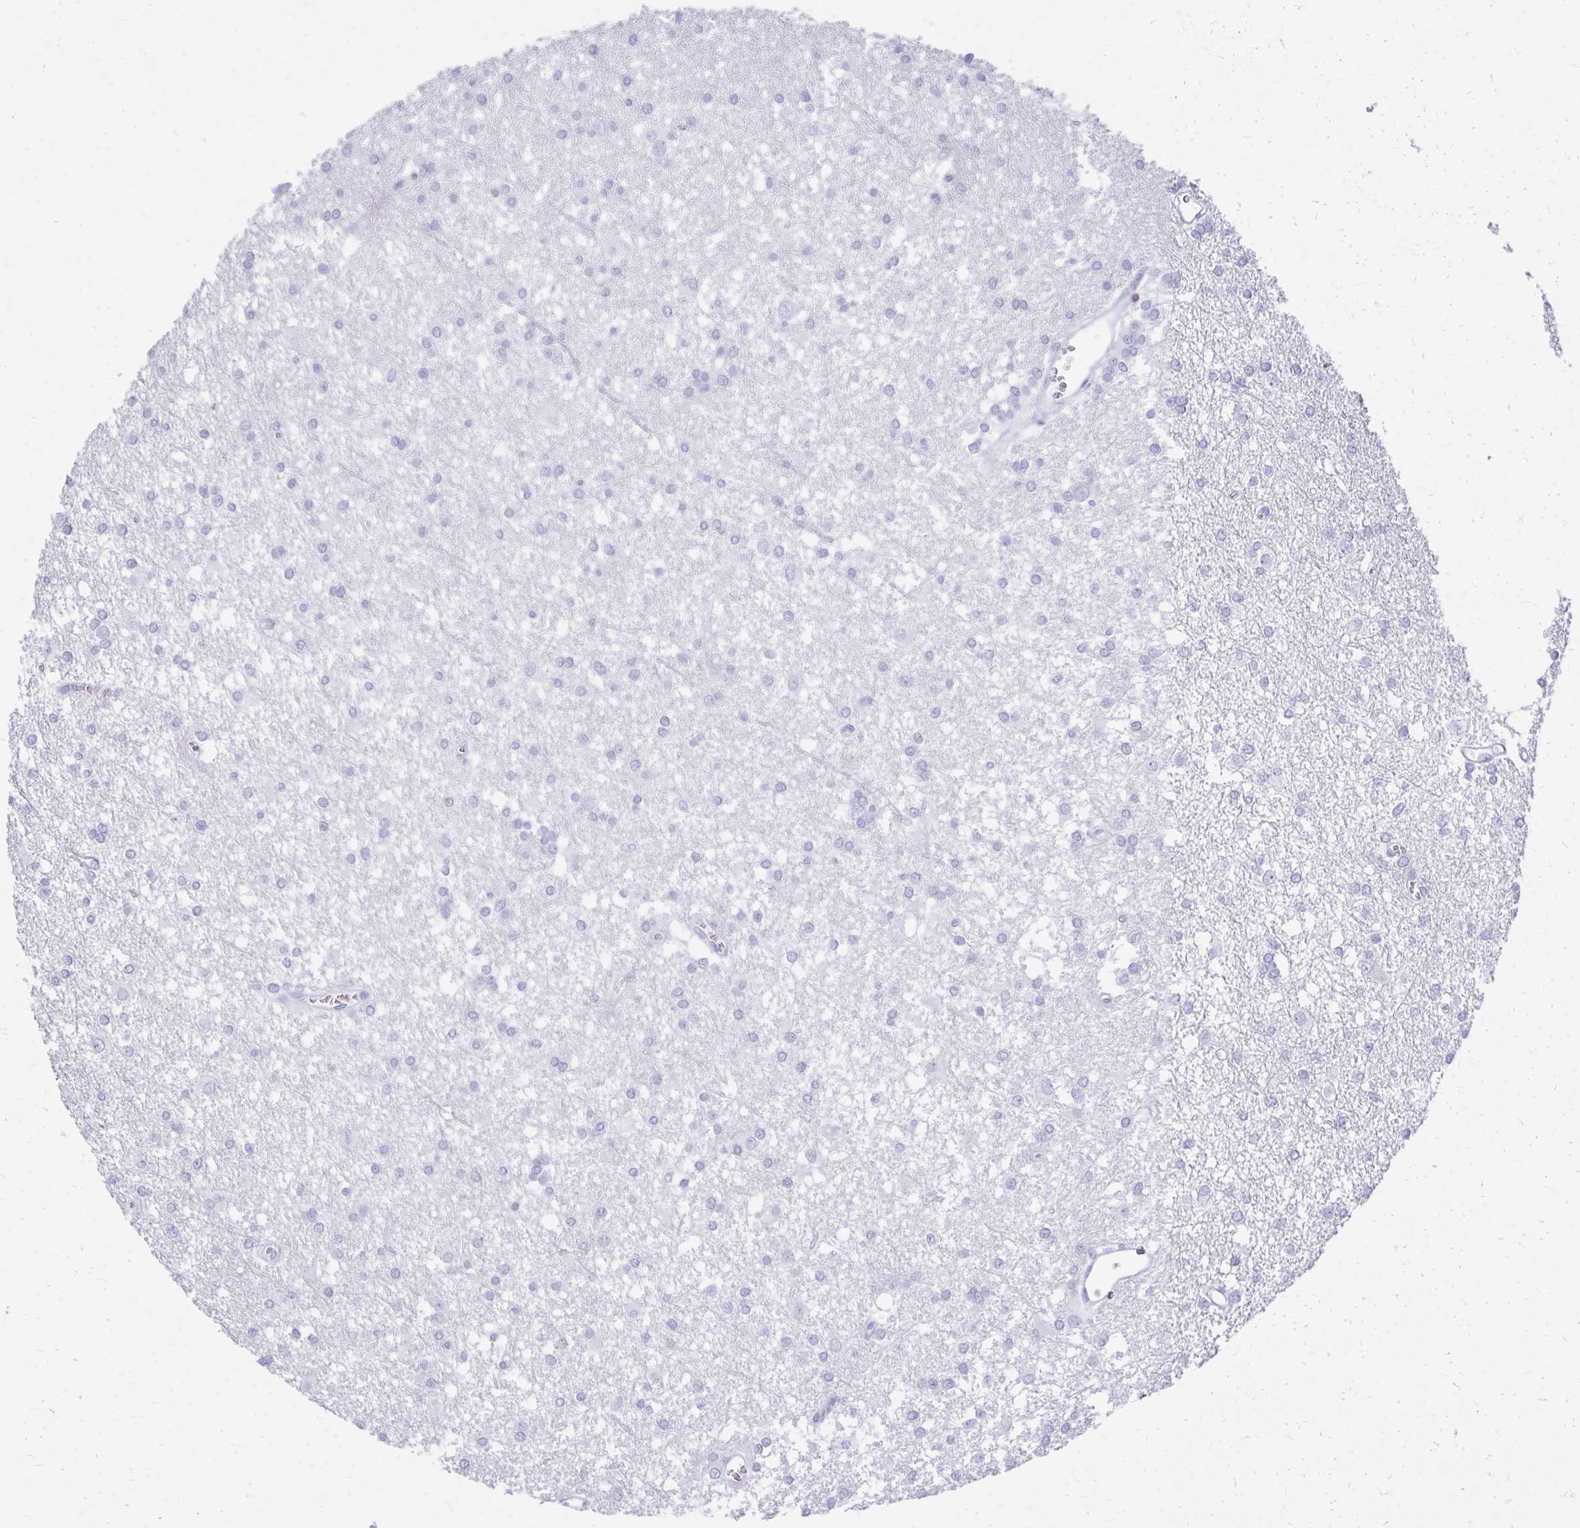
{"staining": {"intensity": "negative", "quantity": "none", "location": "none"}, "tissue": "glioma", "cell_type": "Tumor cells", "image_type": "cancer", "snomed": [{"axis": "morphology", "description": "Glioma, malignant, High grade"}, {"axis": "topography", "description": "Brain"}], "caption": "There is no significant positivity in tumor cells of high-grade glioma (malignant). (IHC, brightfield microscopy, high magnification).", "gene": "RUNX3", "patient": {"sex": "male", "age": 48}}